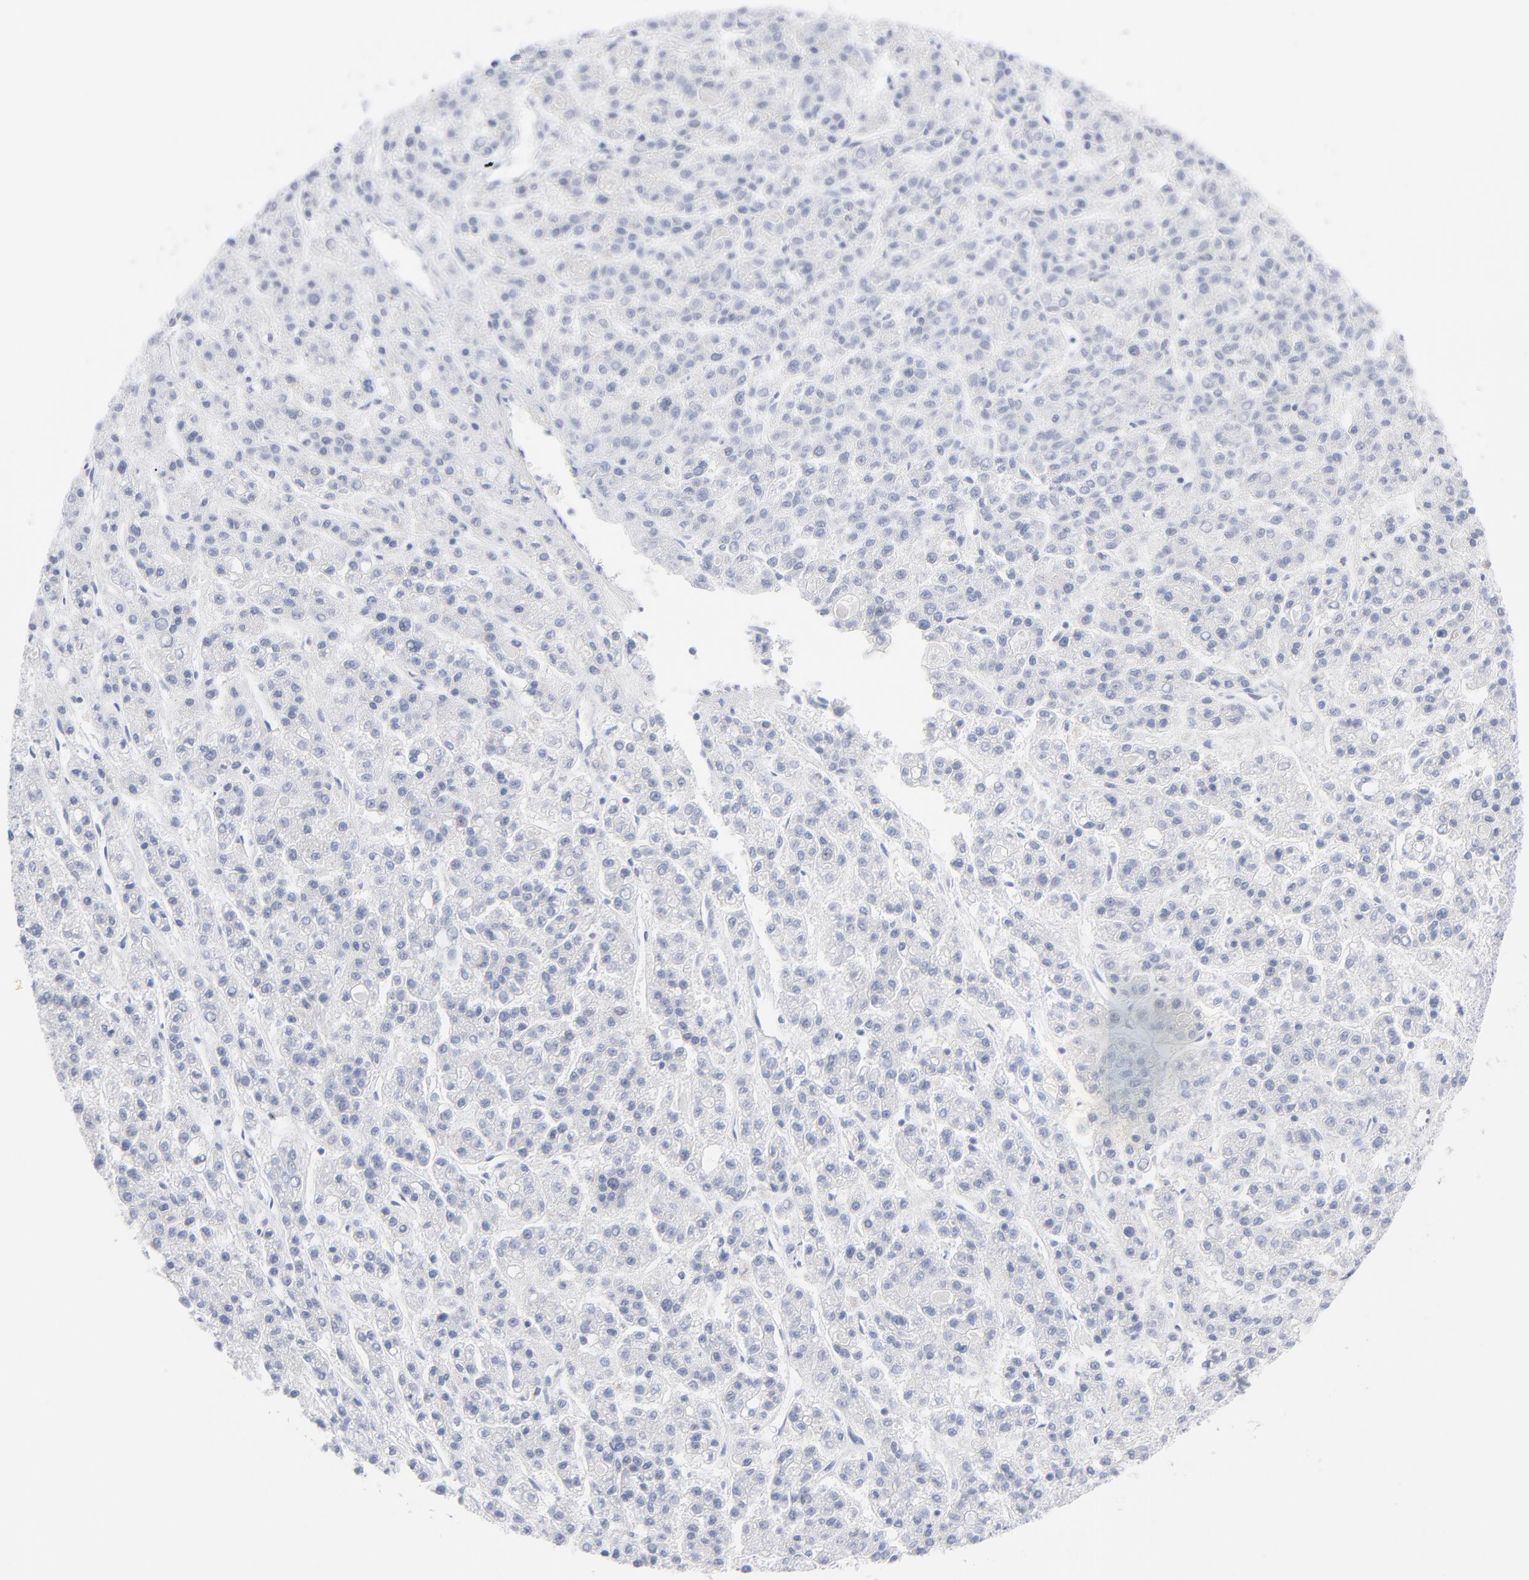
{"staining": {"intensity": "negative", "quantity": "none", "location": "none"}, "tissue": "liver cancer", "cell_type": "Tumor cells", "image_type": "cancer", "snomed": [{"axis": "morphology", "description": "Carcinoma, Hepatocellular, NOS"}, {"axis": "topography", "description": "Liver"}], "caption": "This micrograph is of liver cancer (hepatocellular carcinoma) stained with IHC to label a protein in brown with the nuclei are counter-stained blue. There is no expression in tumor cells. The staining is performed using DAB (3,3'-diaminobenzidine) brown chromogen with nuclei counter-stained in using hematoxylin.", "gene": "CNTN3", "patient": {"sex": "male", "age": 70}}